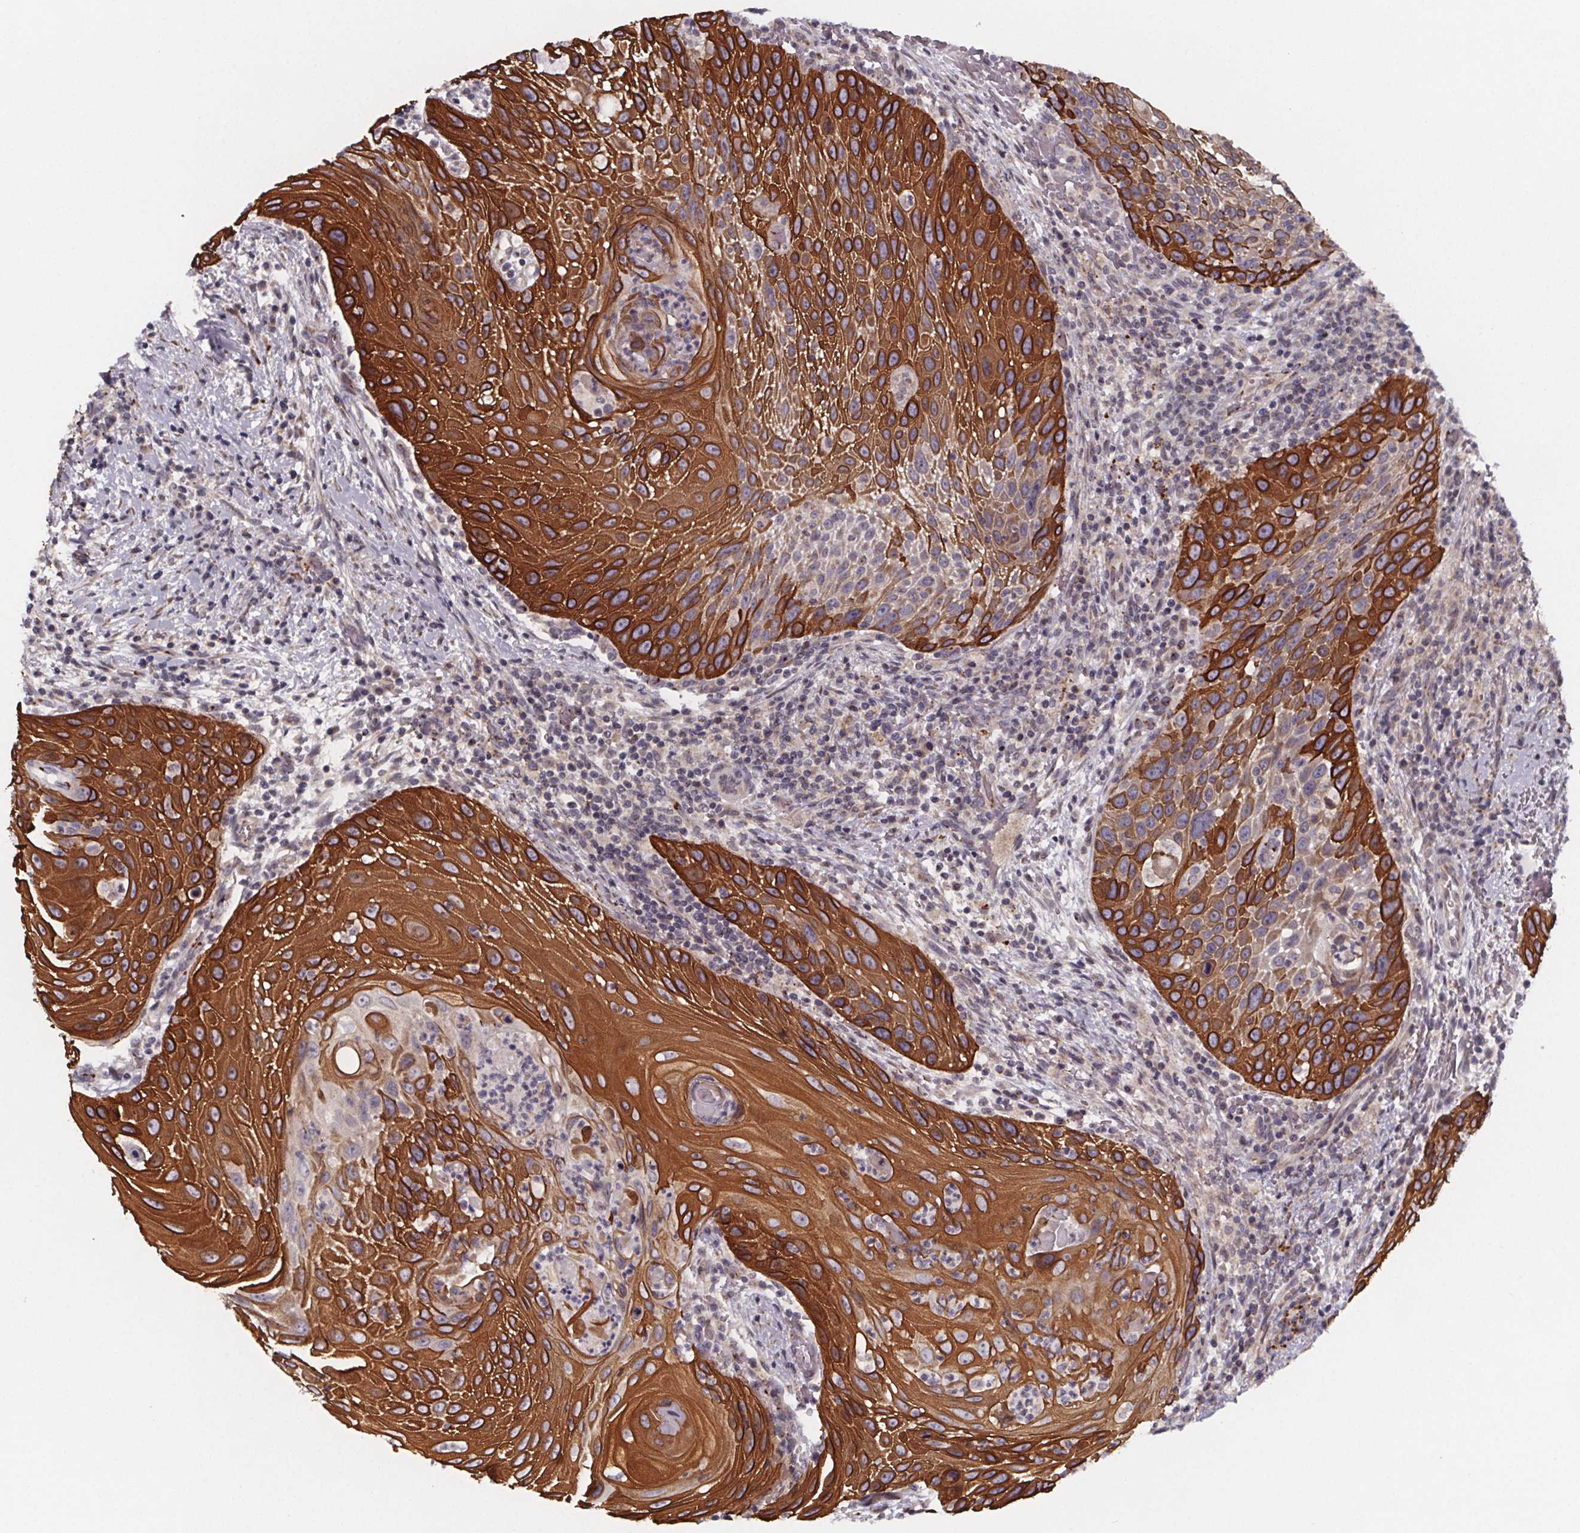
{"staining": {"intensity": "strong", "quantity": ">75%", "location": "cytoplasmic/membranous"}, "tissue": "head and neck cancer", "cell_type": "Tumor cells", "image_type": "cancer", "snomed": [{"axis": "morphology", "description": "Squamous cell carcinoma, NOS"}, {"axis": "topography", "description": "Head-Neck"}], "caption": "This image demonstrates IHC staining of head and neck cancer, with high strong cytoplasmic/membranous expression in approximately >75% of tumor cells.", "gene": "NDST1", "patient": {"sex": "male", "age": 69}}